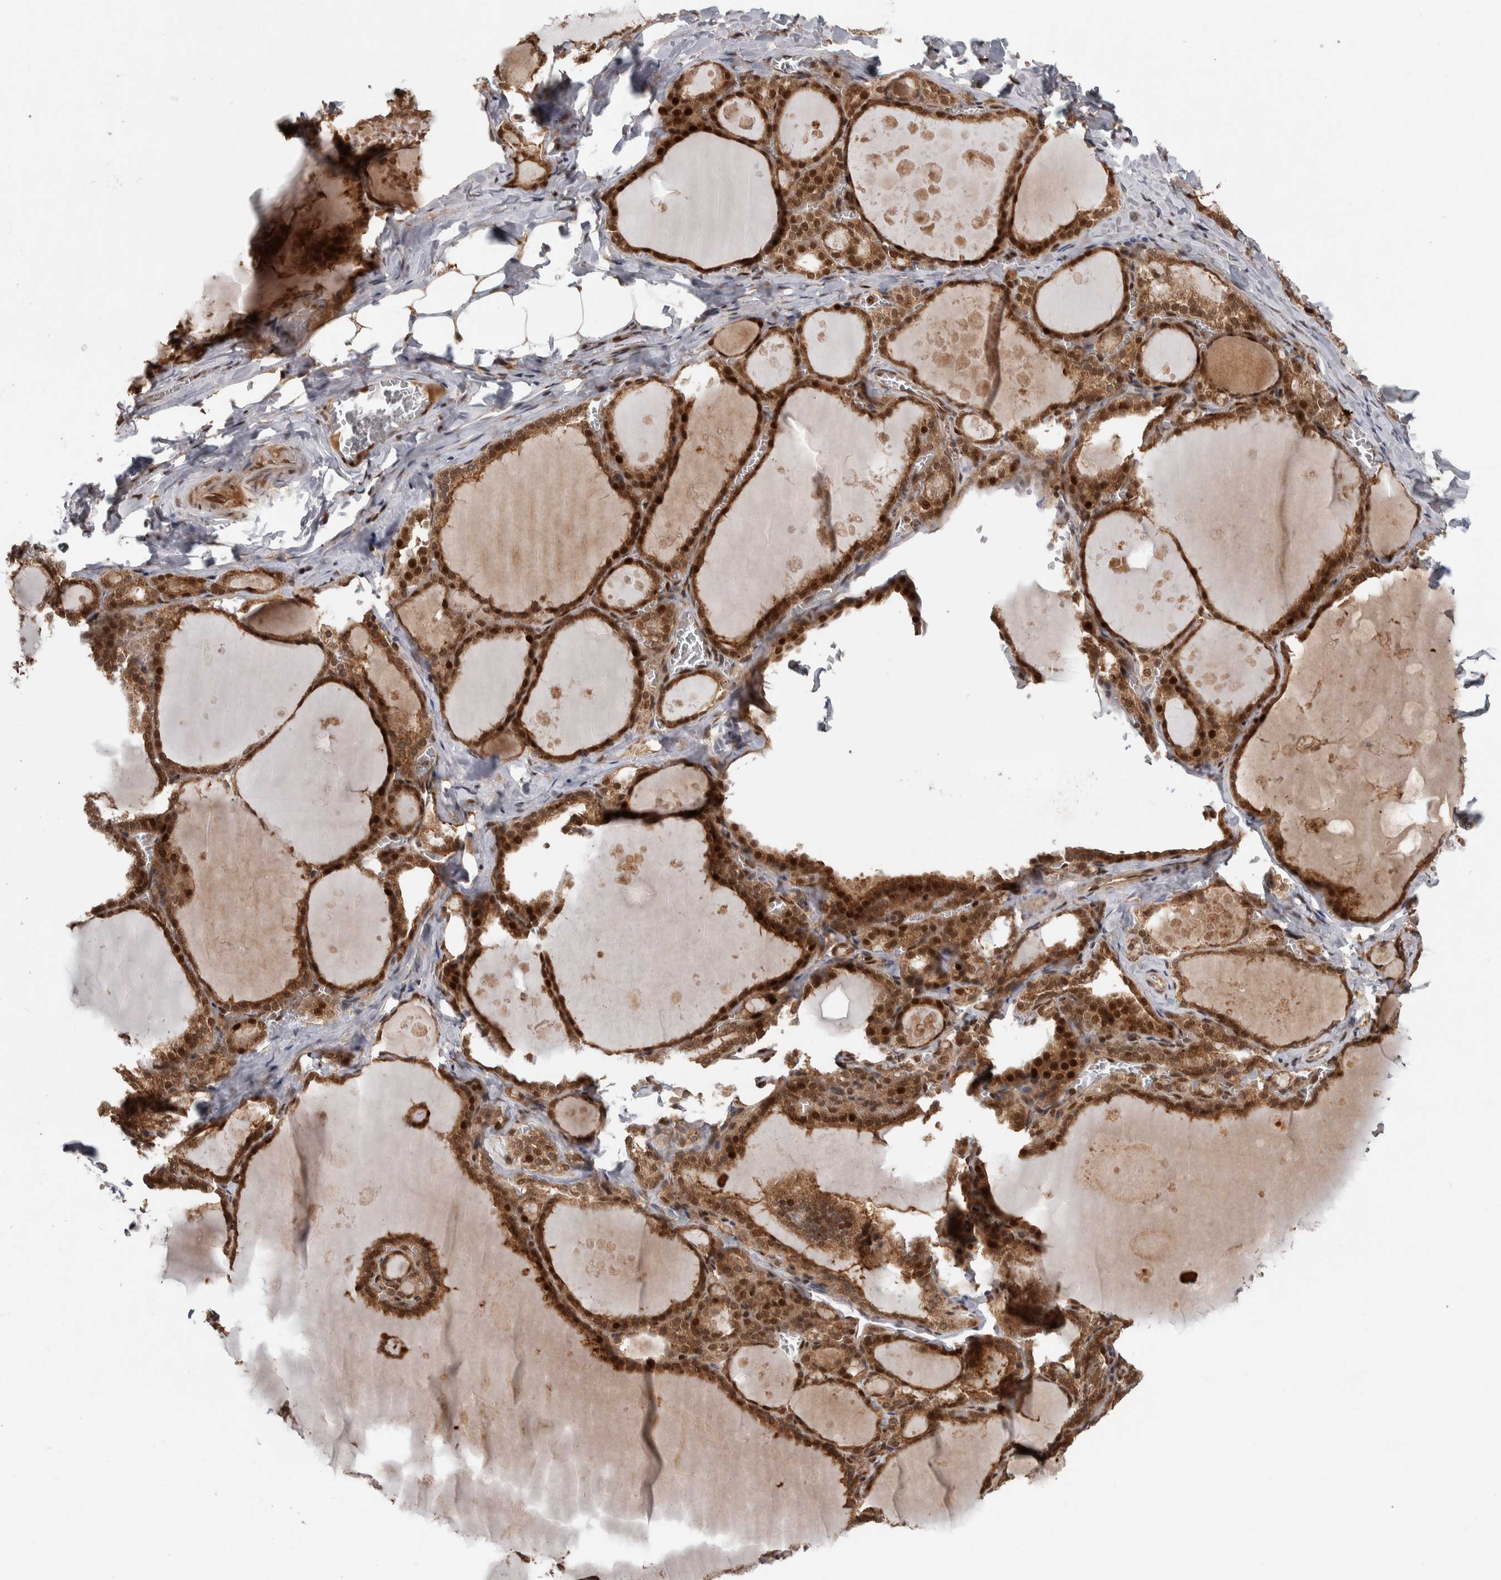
{"staining": {"intensity": "strong", "quantity": ">75%", "location": "cytoplasmic/membranous,nuclear"}, "tissue": "thyroid gland", "cell_type": "Glandular cells", "image_type": "normal", "snomed": [{"axis": "morphology", "description": "Normal tissue, NOS"}, {"axis": "topography", "description": "Thyroid gland"}], "caption": "A high amount of strong cytoplasmic/membranous,nuclear positivity is appreciated in about >75% of glandular cells in unremarkable thyroid gland.", "gene": "RPS6KA4", "patient": {"sex": "male", "age": 56}}